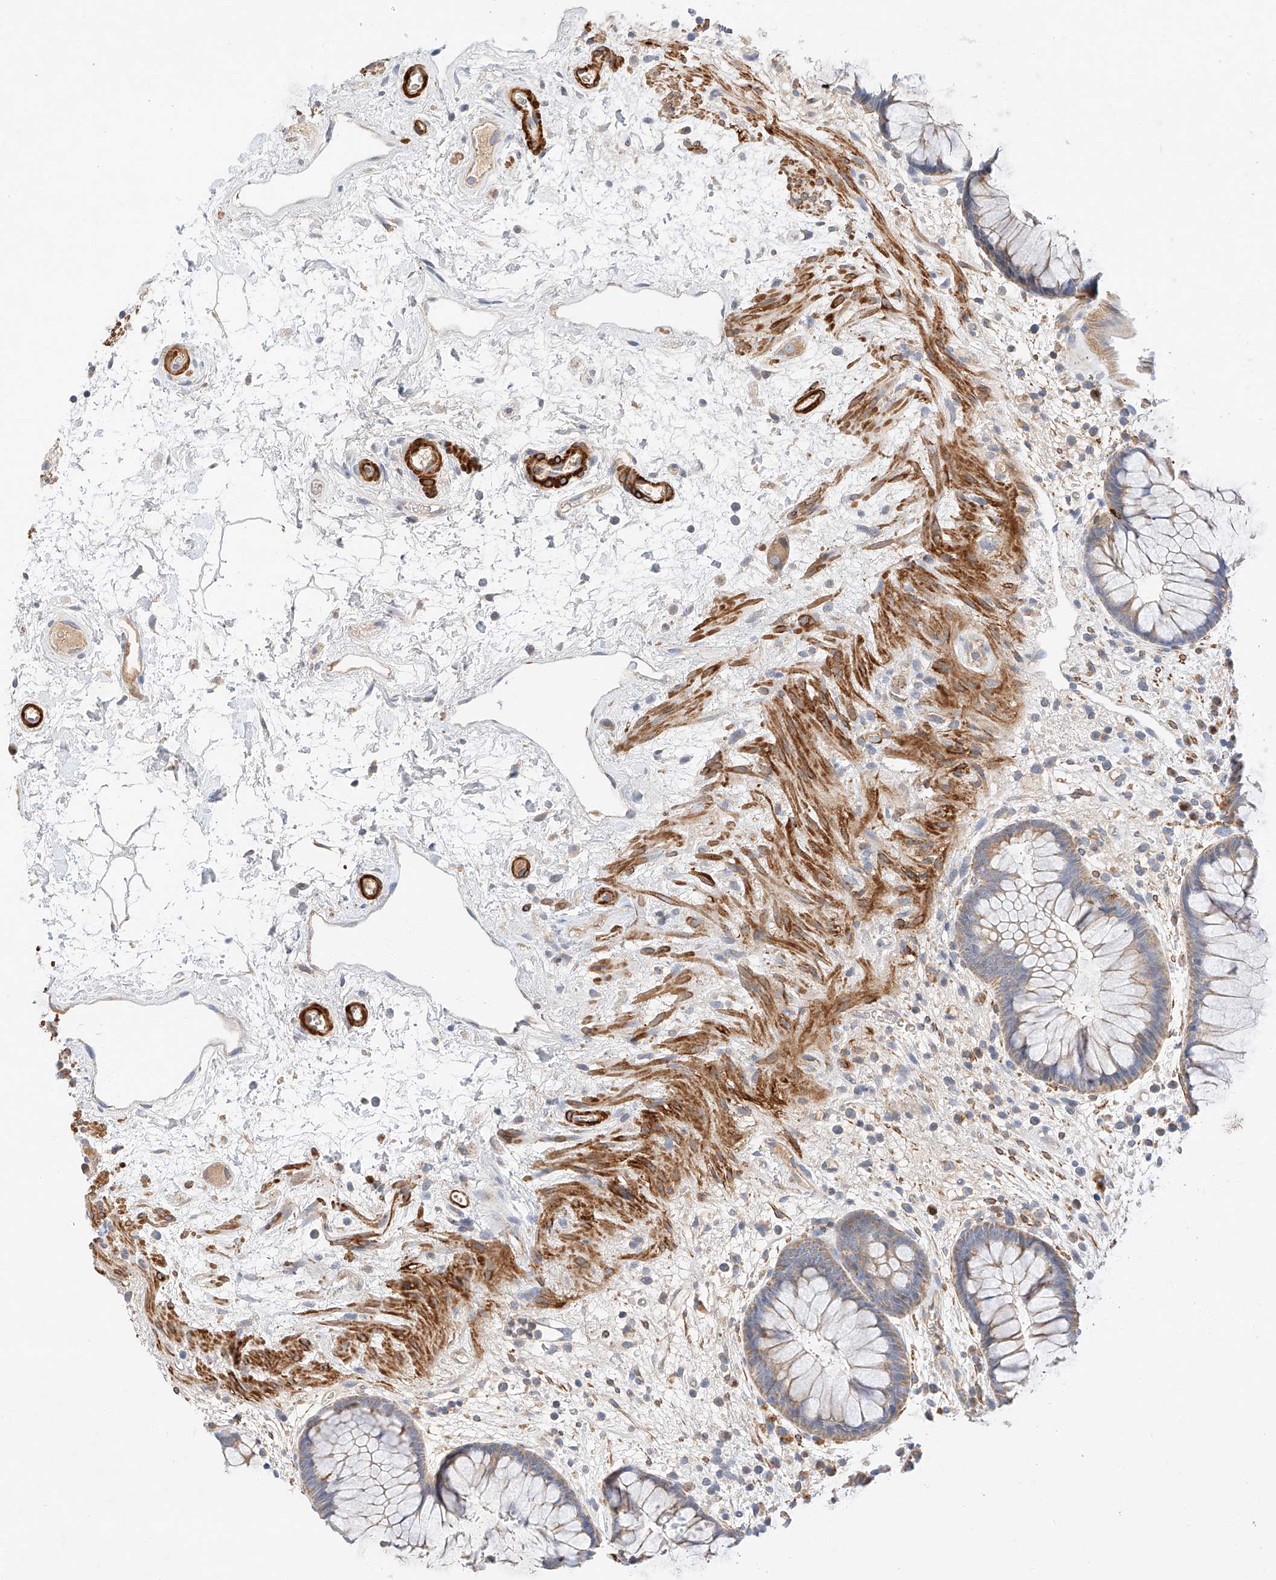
{"staining": {"intensity": "weak", "quantity": ">75%", "location": "cytoplasmic/membranous"}, "tissue": "rectum", "cell_type": "Glandular cells", "image_type": "normal", "snomed": [{"axis": "morphology", "description": "Normal tissue, NOS"}, {"axis": "topography", "description": "Rectum"}], "caption": "Brown immunohistochemical staining in unremarkable human rectum displays weak cytoplasmic/membranous expression in about >75% of glandular cells.", "gene": "C6orf118", "patient": {"sex": "male", "age": 51}}